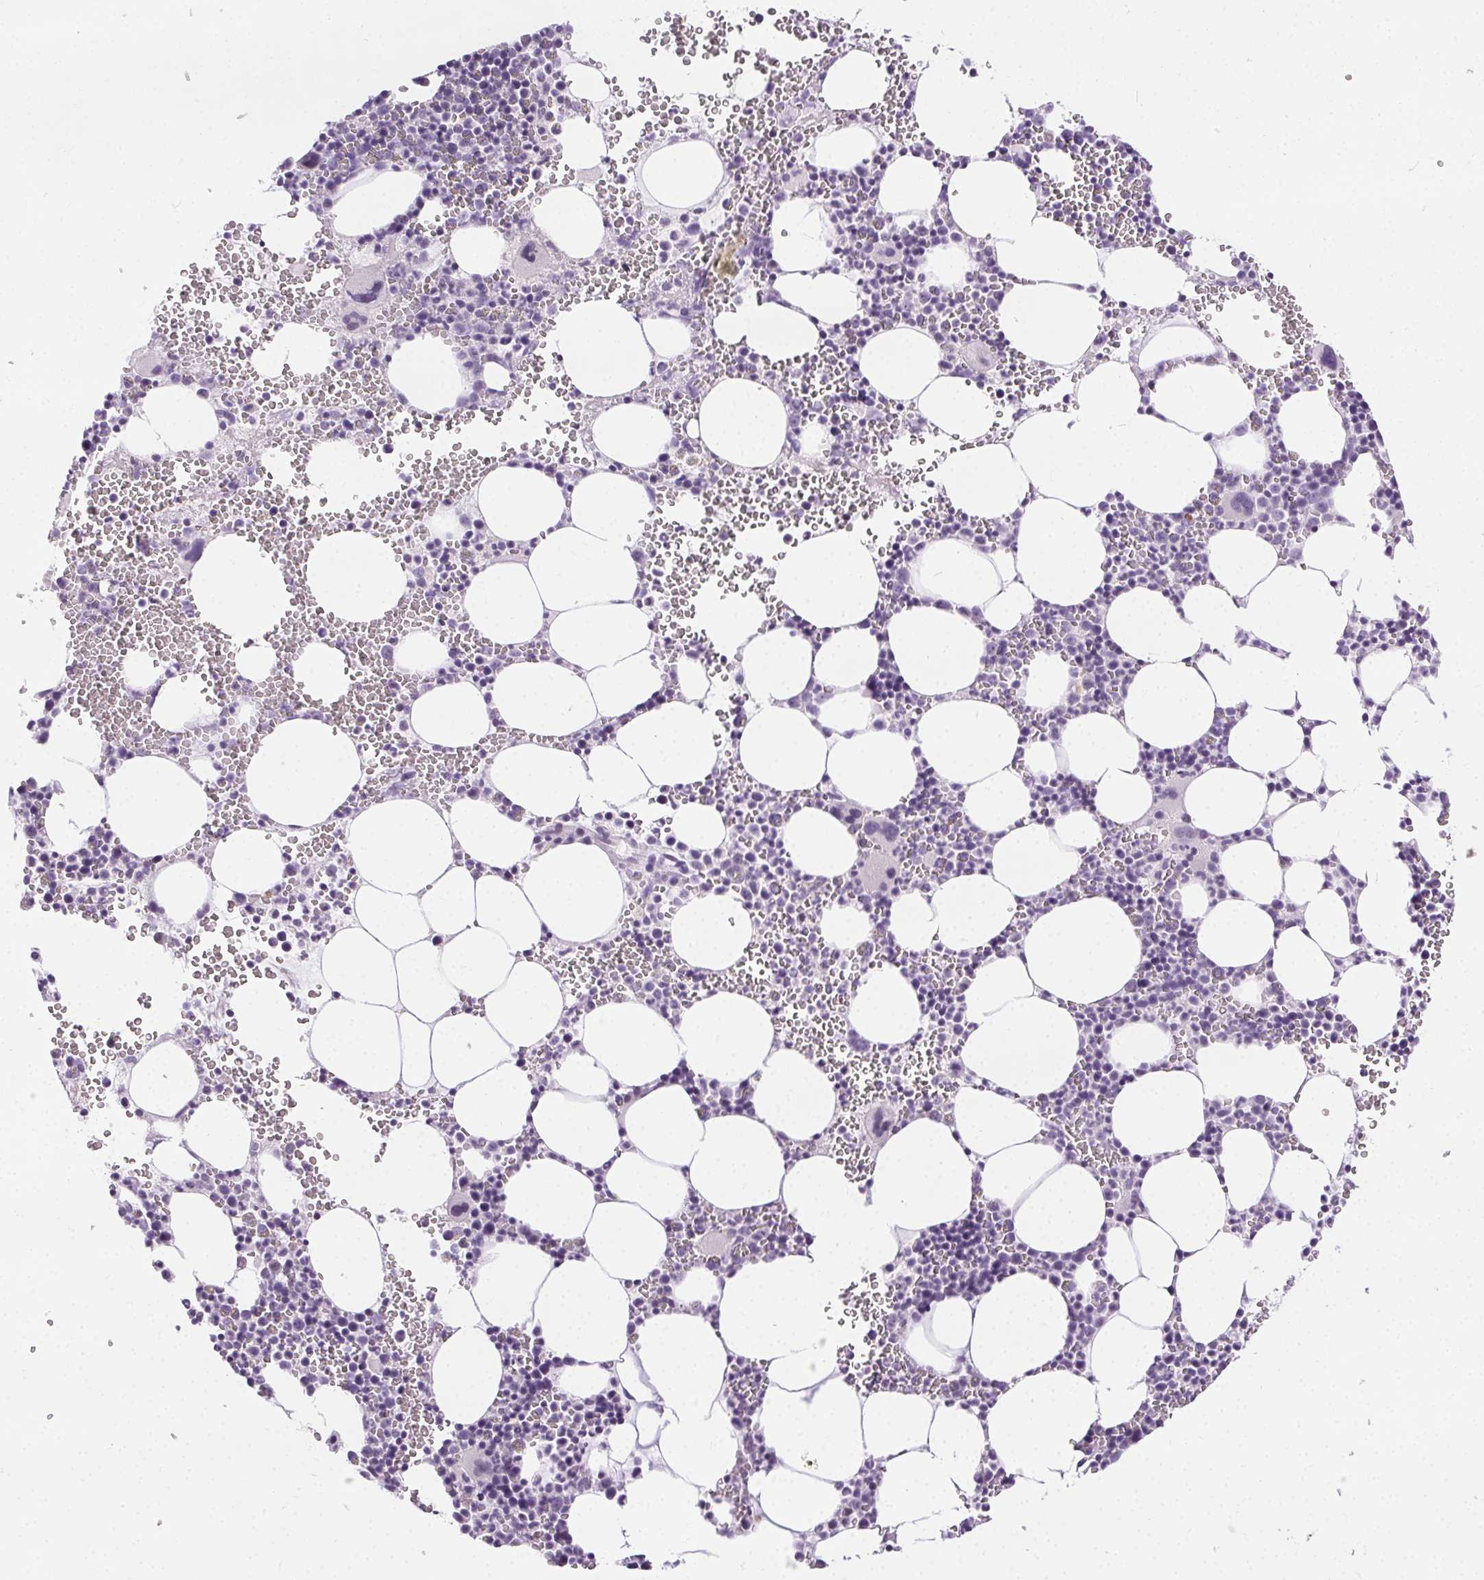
{"staining": {"intensity": "negative", "quantity": "none", "location": "none"}, "tissue": "bone marrow", "cell_type": "Hematopoietic cells", "image_type": "normal", "snomed": [{"axis": "morphology", "description": "Normal tissue, NOS"}, {"axis": "topography", "description": "Bone marrow"}], "caption": "DAB (3,3'-diaminobenzidine) immunohistochemical staining of normal bone marrow exhibits no significant expression in hematopoietic cells.", "gene": "C20orf85", "patient": {"sex": "male", "age": 82}}